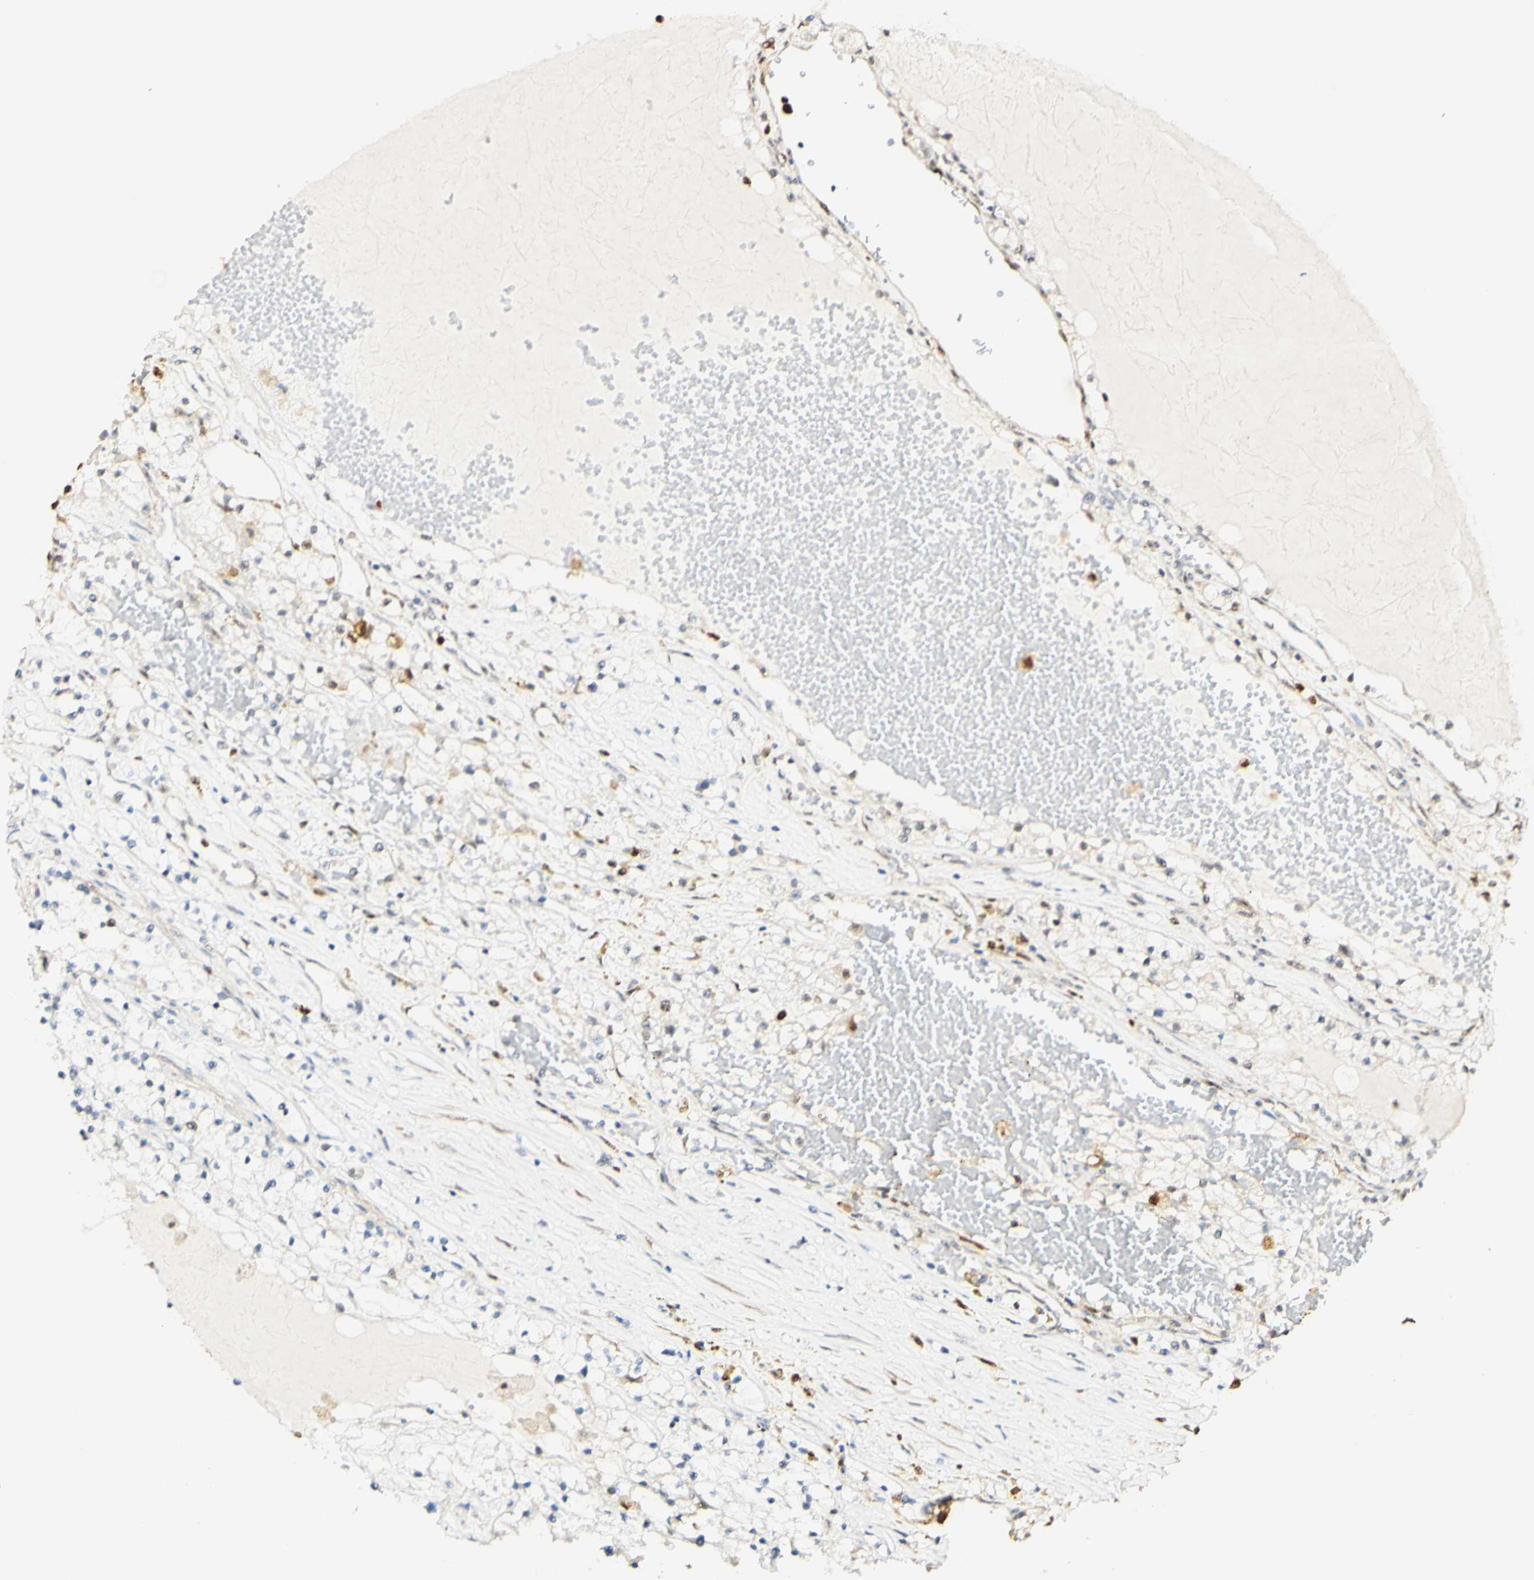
{"staining": {"intensity": "negative", "quantity": "none", "location": "none"}, "tissue": "renal cancer", "cell_type": "Tumor cells", "image_type": "cancer", "snomed": [{"axis": "morphology", "description": "Adenocarcinoma, NOS"}, {"axis": "topography", "description": "Kidney"}], "caption": "Immunohistochemistry photomicrograph of human renal cancer (adenocarcinoma) stained for a protein (brown), which shows no positivity in tumor cells.", "gene": "MAP3K4", "patient": {"sex": "male", "age": 68}}